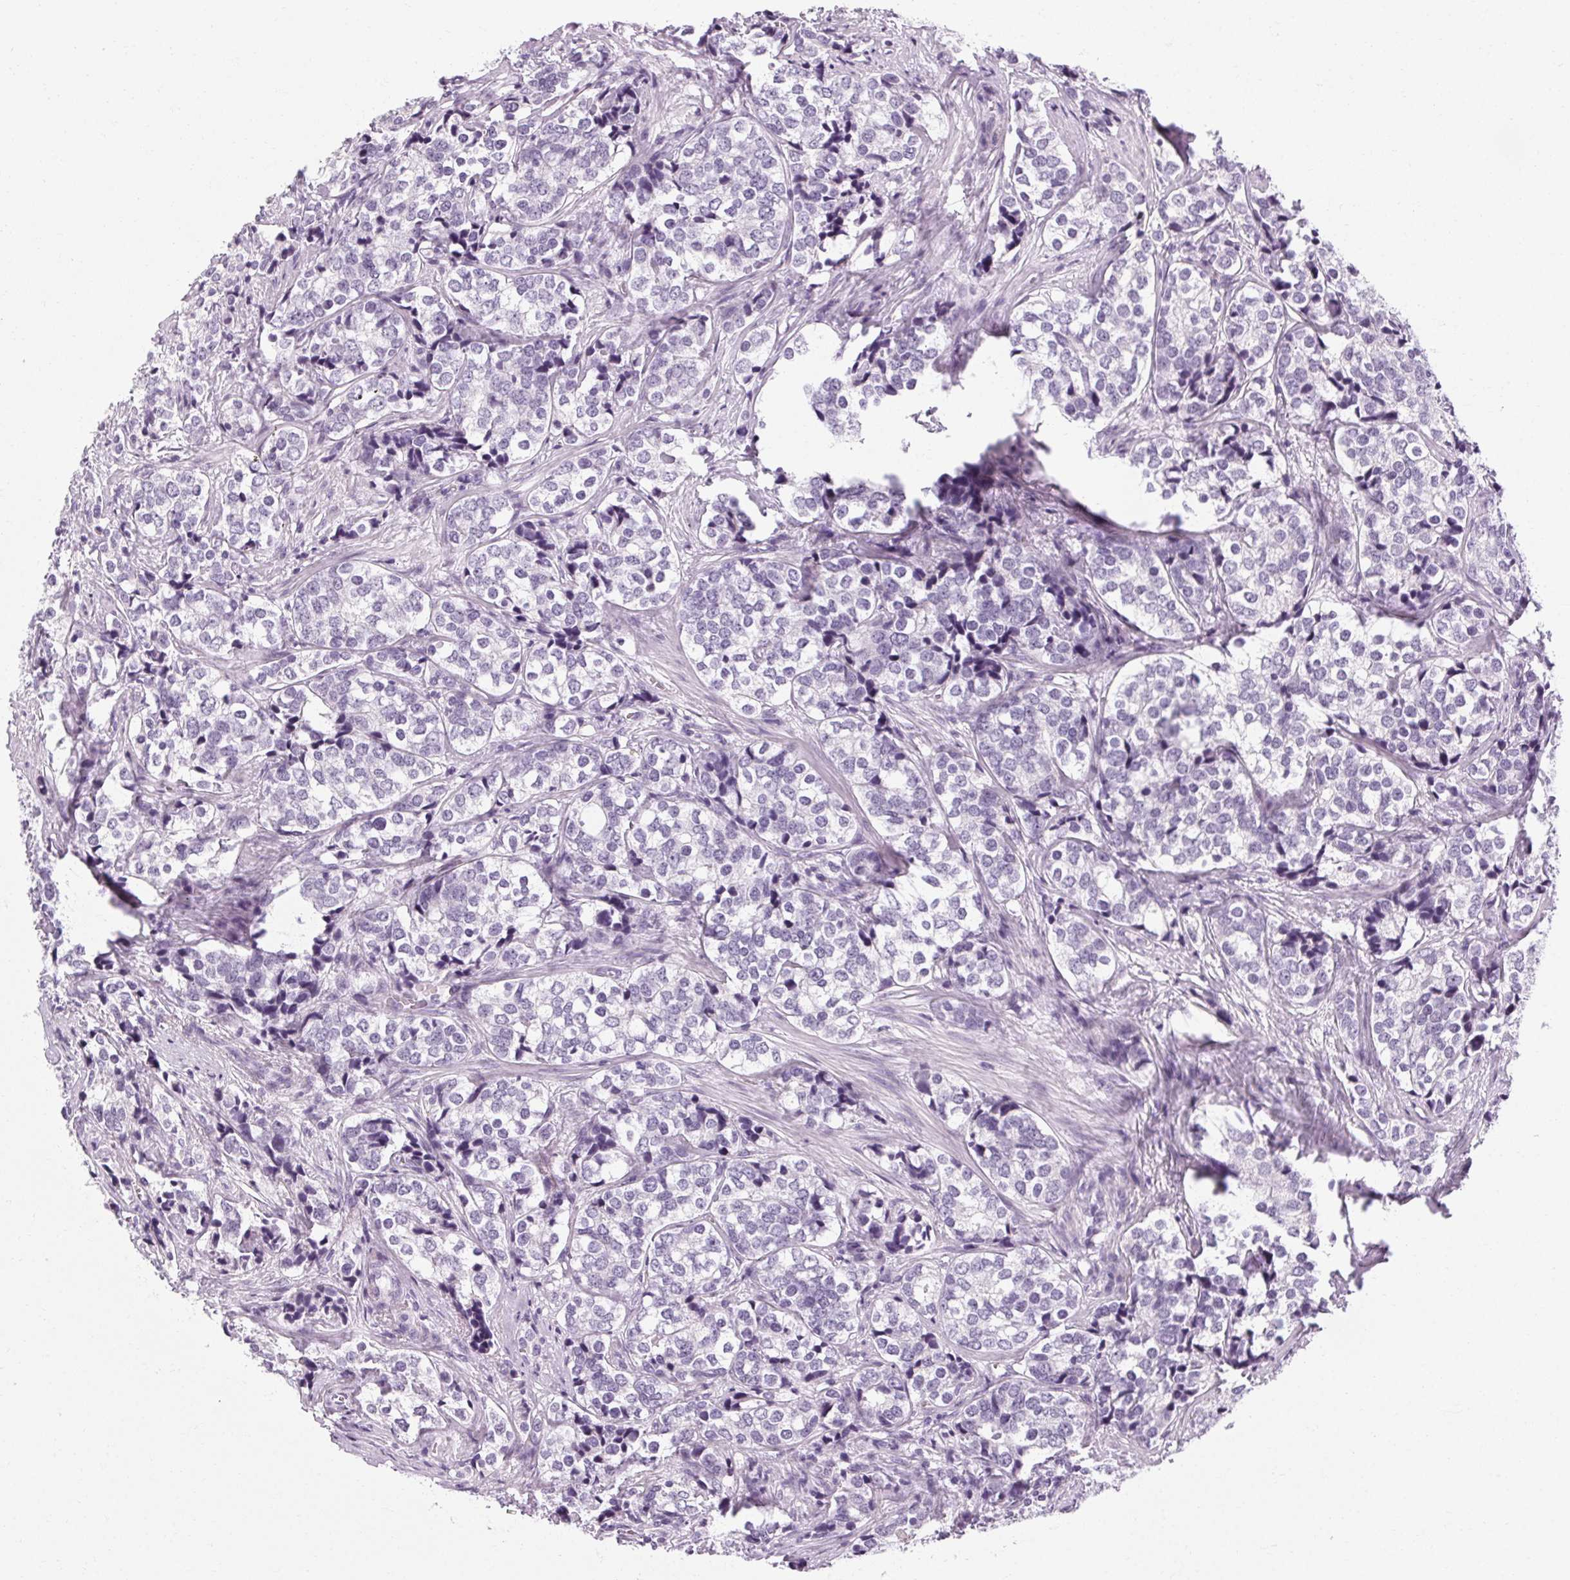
{"staining": {"intensity": "negative", "quantity": "none", "location": "none"}, "tissue": "prostate cancer", "cell_type": "Tumor cells", "image_type": "cancer", "snomed": [{"axis": "morphology", "description": "Adenocarcinoma, NOS"}, {"axis": "topography", "description": "Prostate and seminal vesicle, NOS"}], "caption": "Tumor cells show no significant protein staining in adenocarcinoma (prostate). The staining was performed using DAB to visualize the protein expression in brown, while the nuclei were stained in blue with hematoxylin (Magnification: 20x).", "gene": "POMC", "patient": {"sex": "male", "age": 63}}